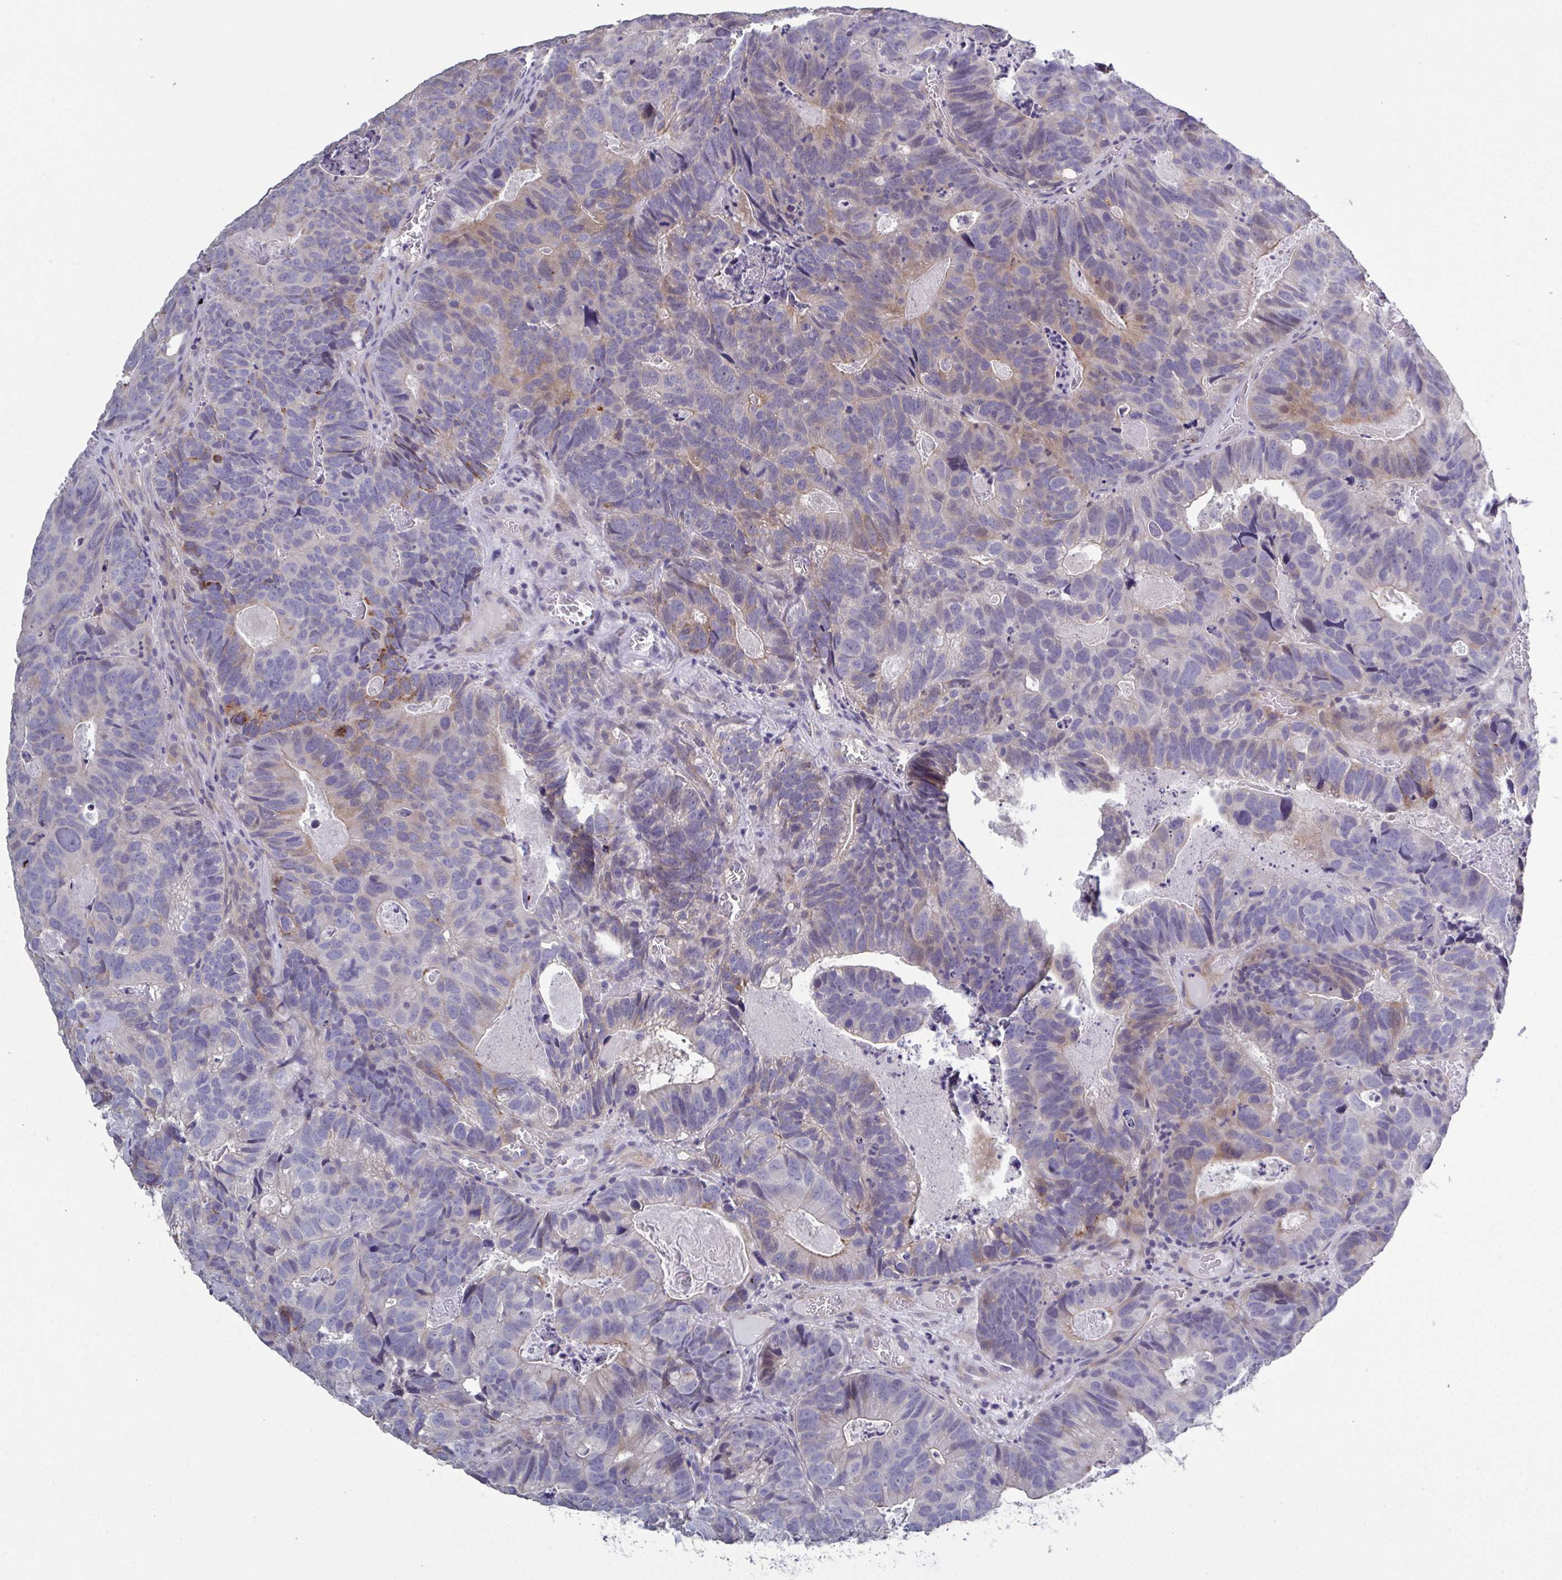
{"staining": {"intensity": "weak", "quantity": "25%-75%", "location": "cytoplasmic/membranous"}, "tissue": "head and neck cancer", "cell_type": "Tumor cells", "image_type": "cancer", "snomed": [{"axis": "morphology", "description": "Adenocarcinoma, NOS"}, {"axis": "topography", "description": "Head-Neck"}], "caption": "A brown stain highlights weak cytoplasmic/membranous staining of a protein in head and neck cancer (adenocarcinoma) tumor cells. (Brightfield microscopy of DAB IHC at high magnification).", "gene": "GLDC", "patient": {"sex": "male", "age": 62}}